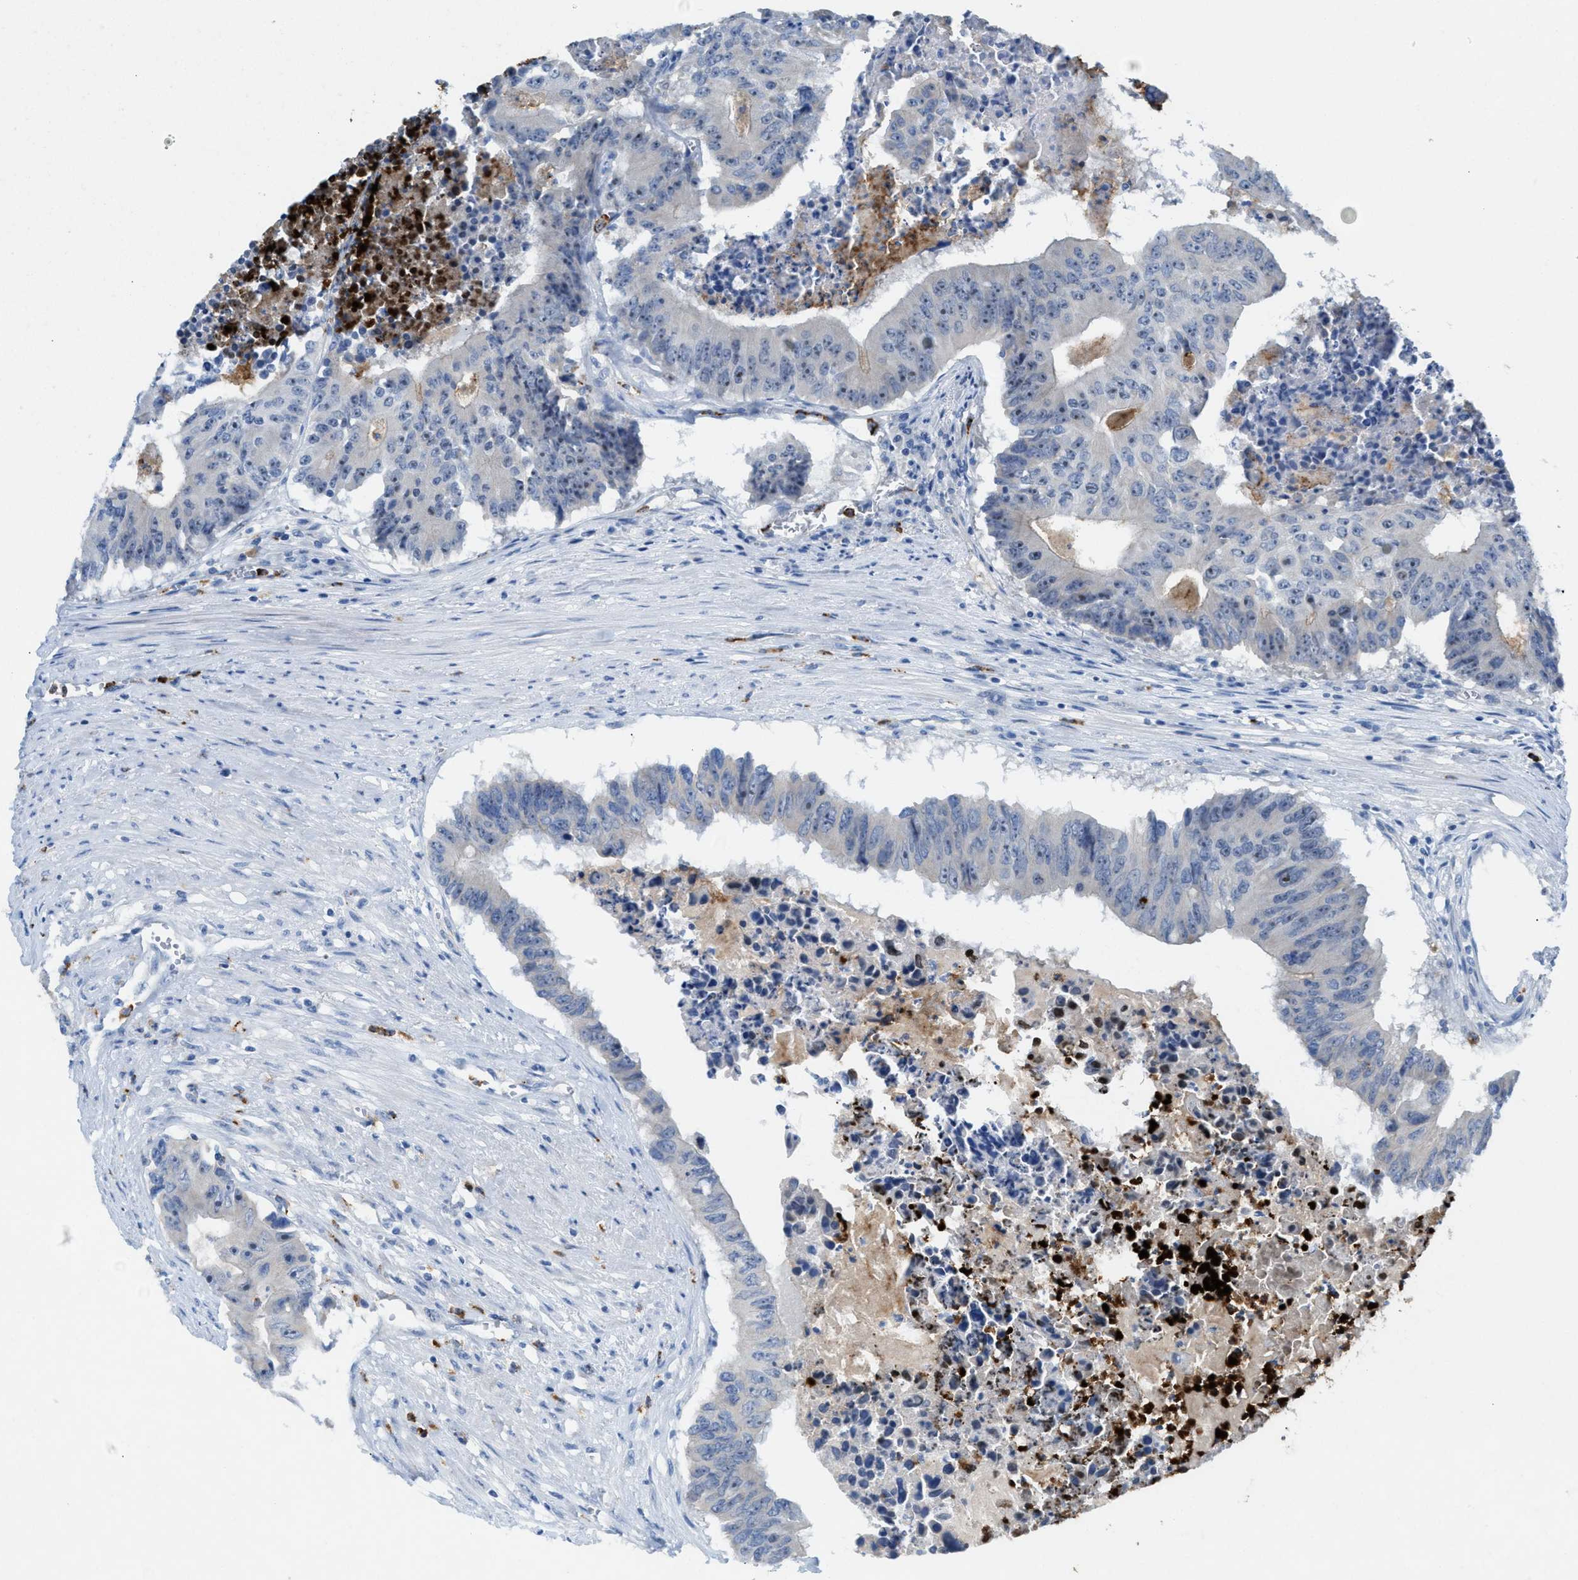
{"staining": {"intensity": "negative", "quantity": "none", "location": "none"}, "tissue": "colorectal cancer", "cell_type": "Tumor cells", "image_type": "cancer", "snomed": [{"axis": "morphology", "description": "Adenocarcinoma, NOS"}, {"axis": "topography", "description": "Colon"}], "caption": "High power microscopy histopathology image of an immunohistochemistry micrograph of colorectal adenocarcinoma, revealing no significant expression in tumor cells.", "gene": "CMTM1", "patient": {"sex": "male", "age": 87}}